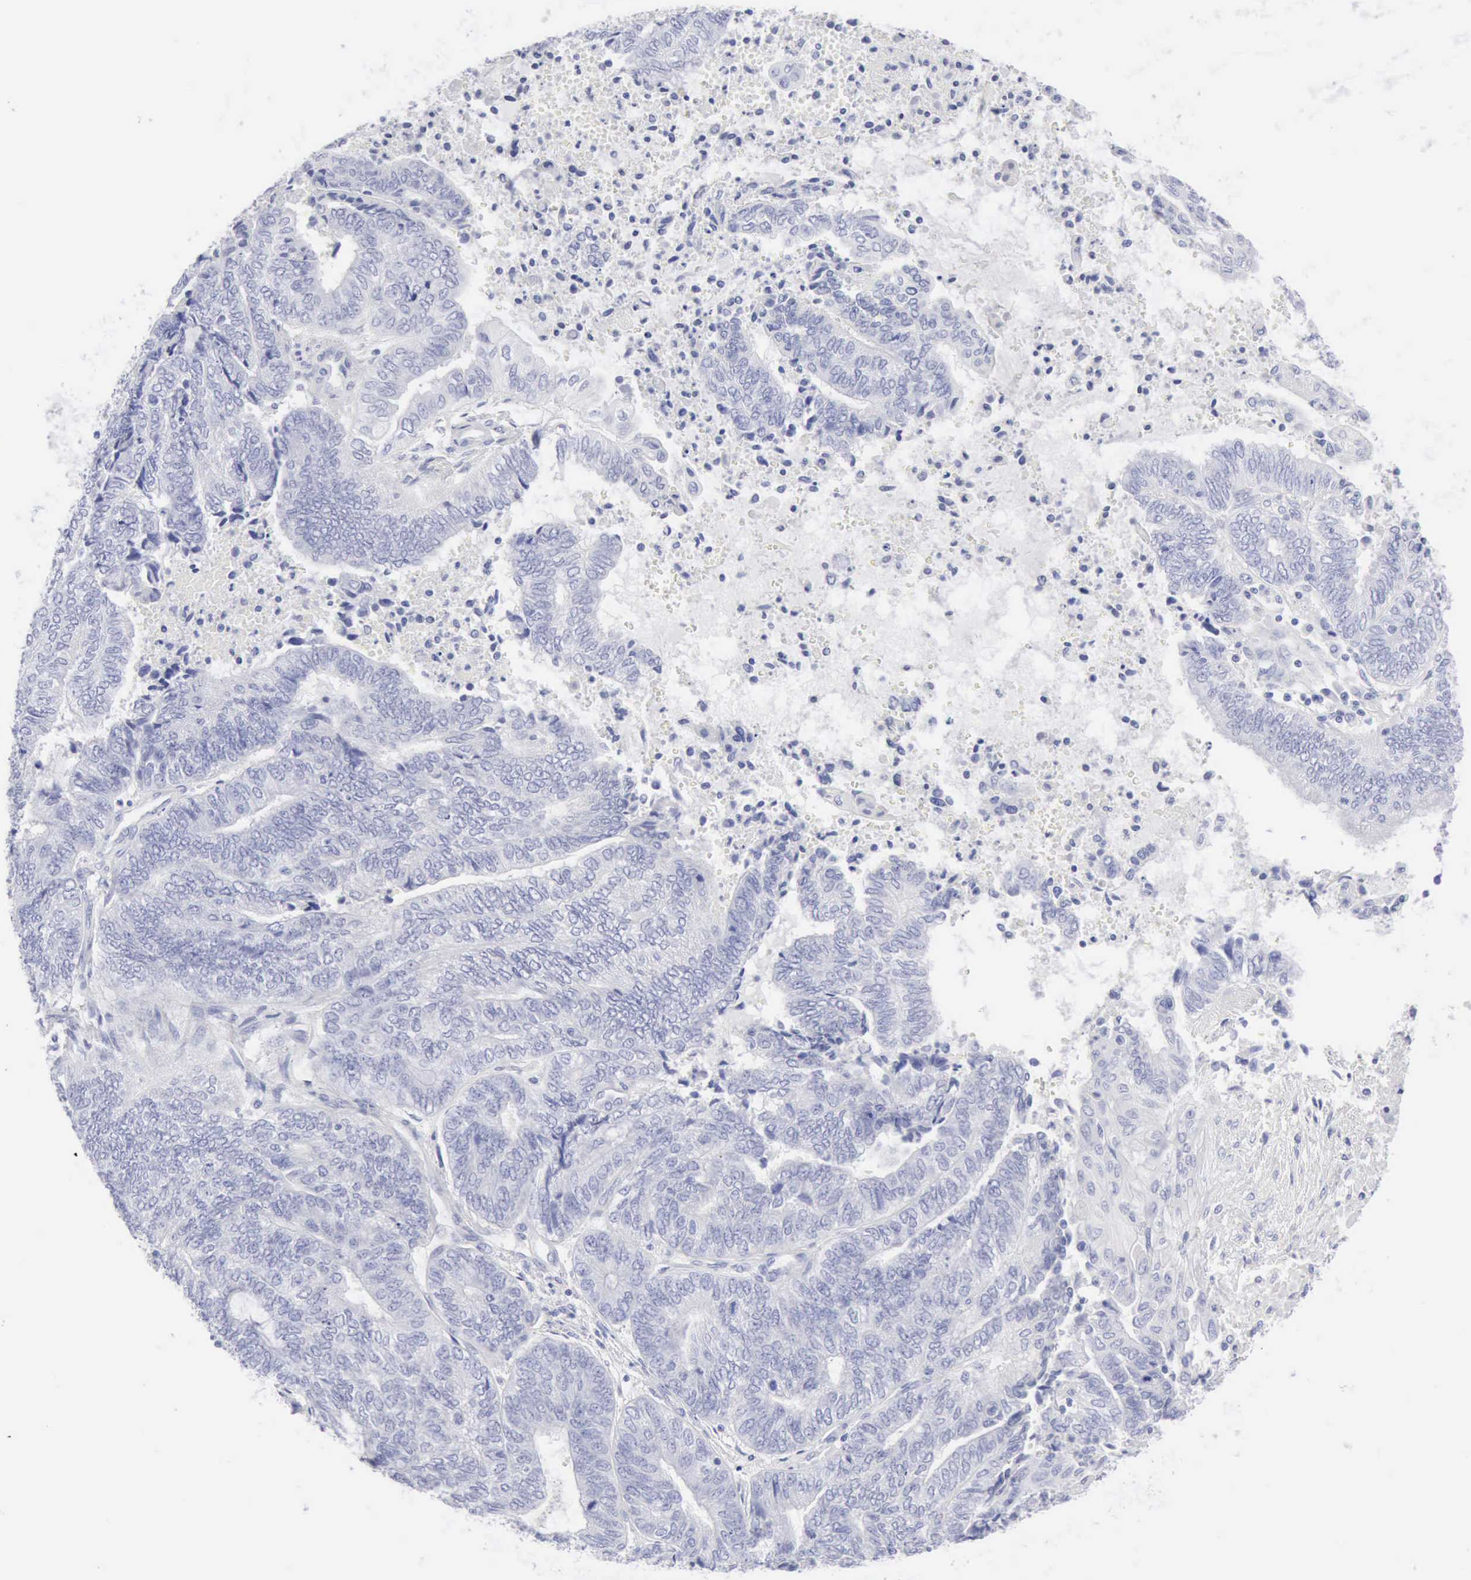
{"staining": {"intensity": "negative", "quantity": "none", "location": "none"}, "tissue": "endometrial cancer", "cell_type": "Tumor cells", "image_type": "cancer", "snomed": [{"axis": "morphology", "description": "Adenocarcinoma, NOS"}, {"axis": "topography", "description": "Uterus"}, {"axis": "topography", "description": "Endometrium"}], "caption": "A histopathology image of endometrial adenocarcinoma stained for a protein shows no brown staining in tumor cells. The staining was performed using DAB to visualize the protein expression in brown, while the nuclei were stained in blue with hematoxylin (Magnification: 20x).", "gene": "KRT10", "patient": {"sex": "female", "age": 70}}